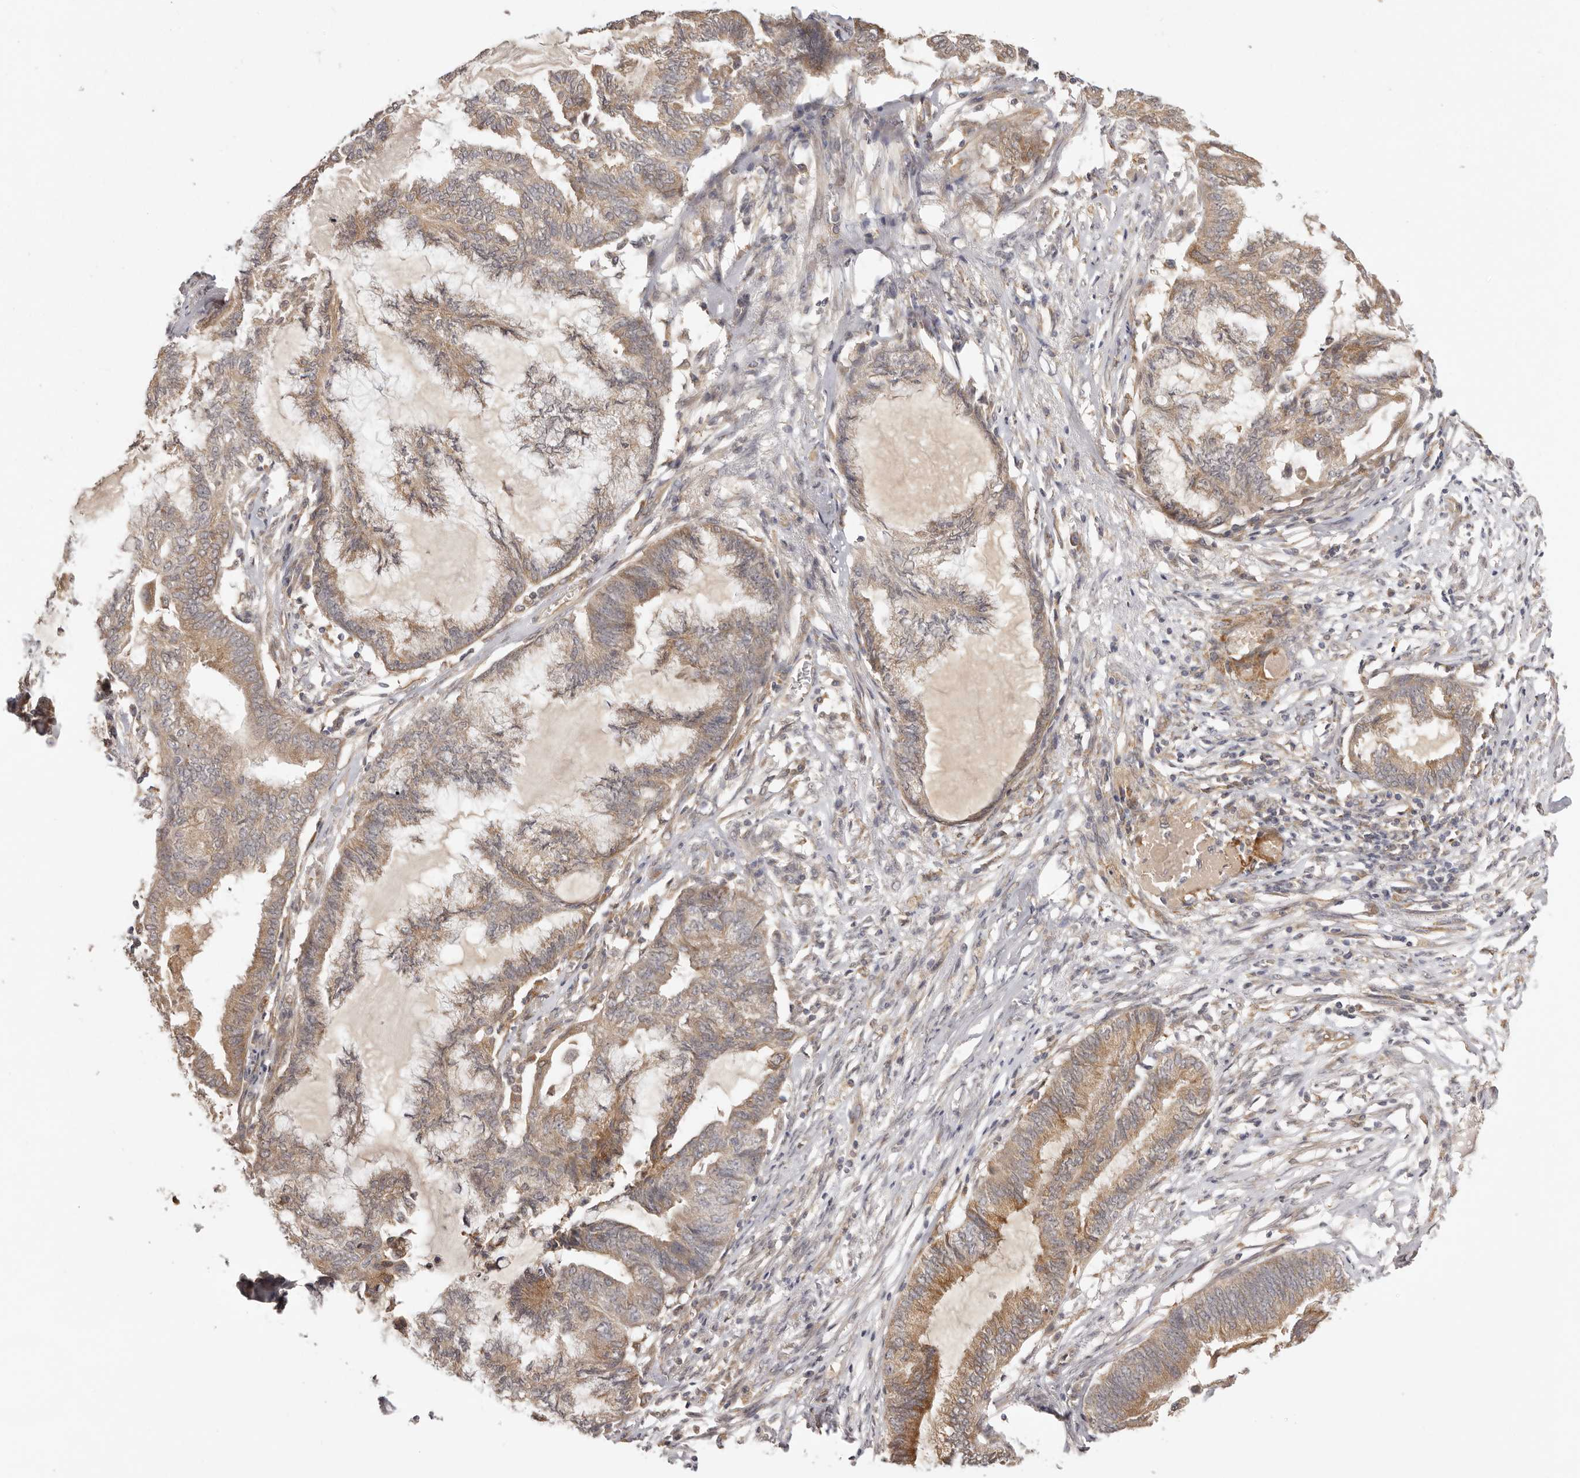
{"staining": {"intensity": "moderate", "quantity": "25%-75%", "location": "cytoplasmic/membranous"}, "tissue": "endometrial cancer", "cell_type": "Tumor cells", "image_type": "cancer", "snomed": [{"axis": "morphology", "description": "Adenocarcinoma, NOS"}, {"axis": "topography", "description": "Endometrium"}], "caption": "Endometrial cancer (adenocarcinoma) stained with a protein marker exhibits moderate staining in tumor cells.", "gene": "UBR2", "patient": {"sex": "female", "age": 86}}